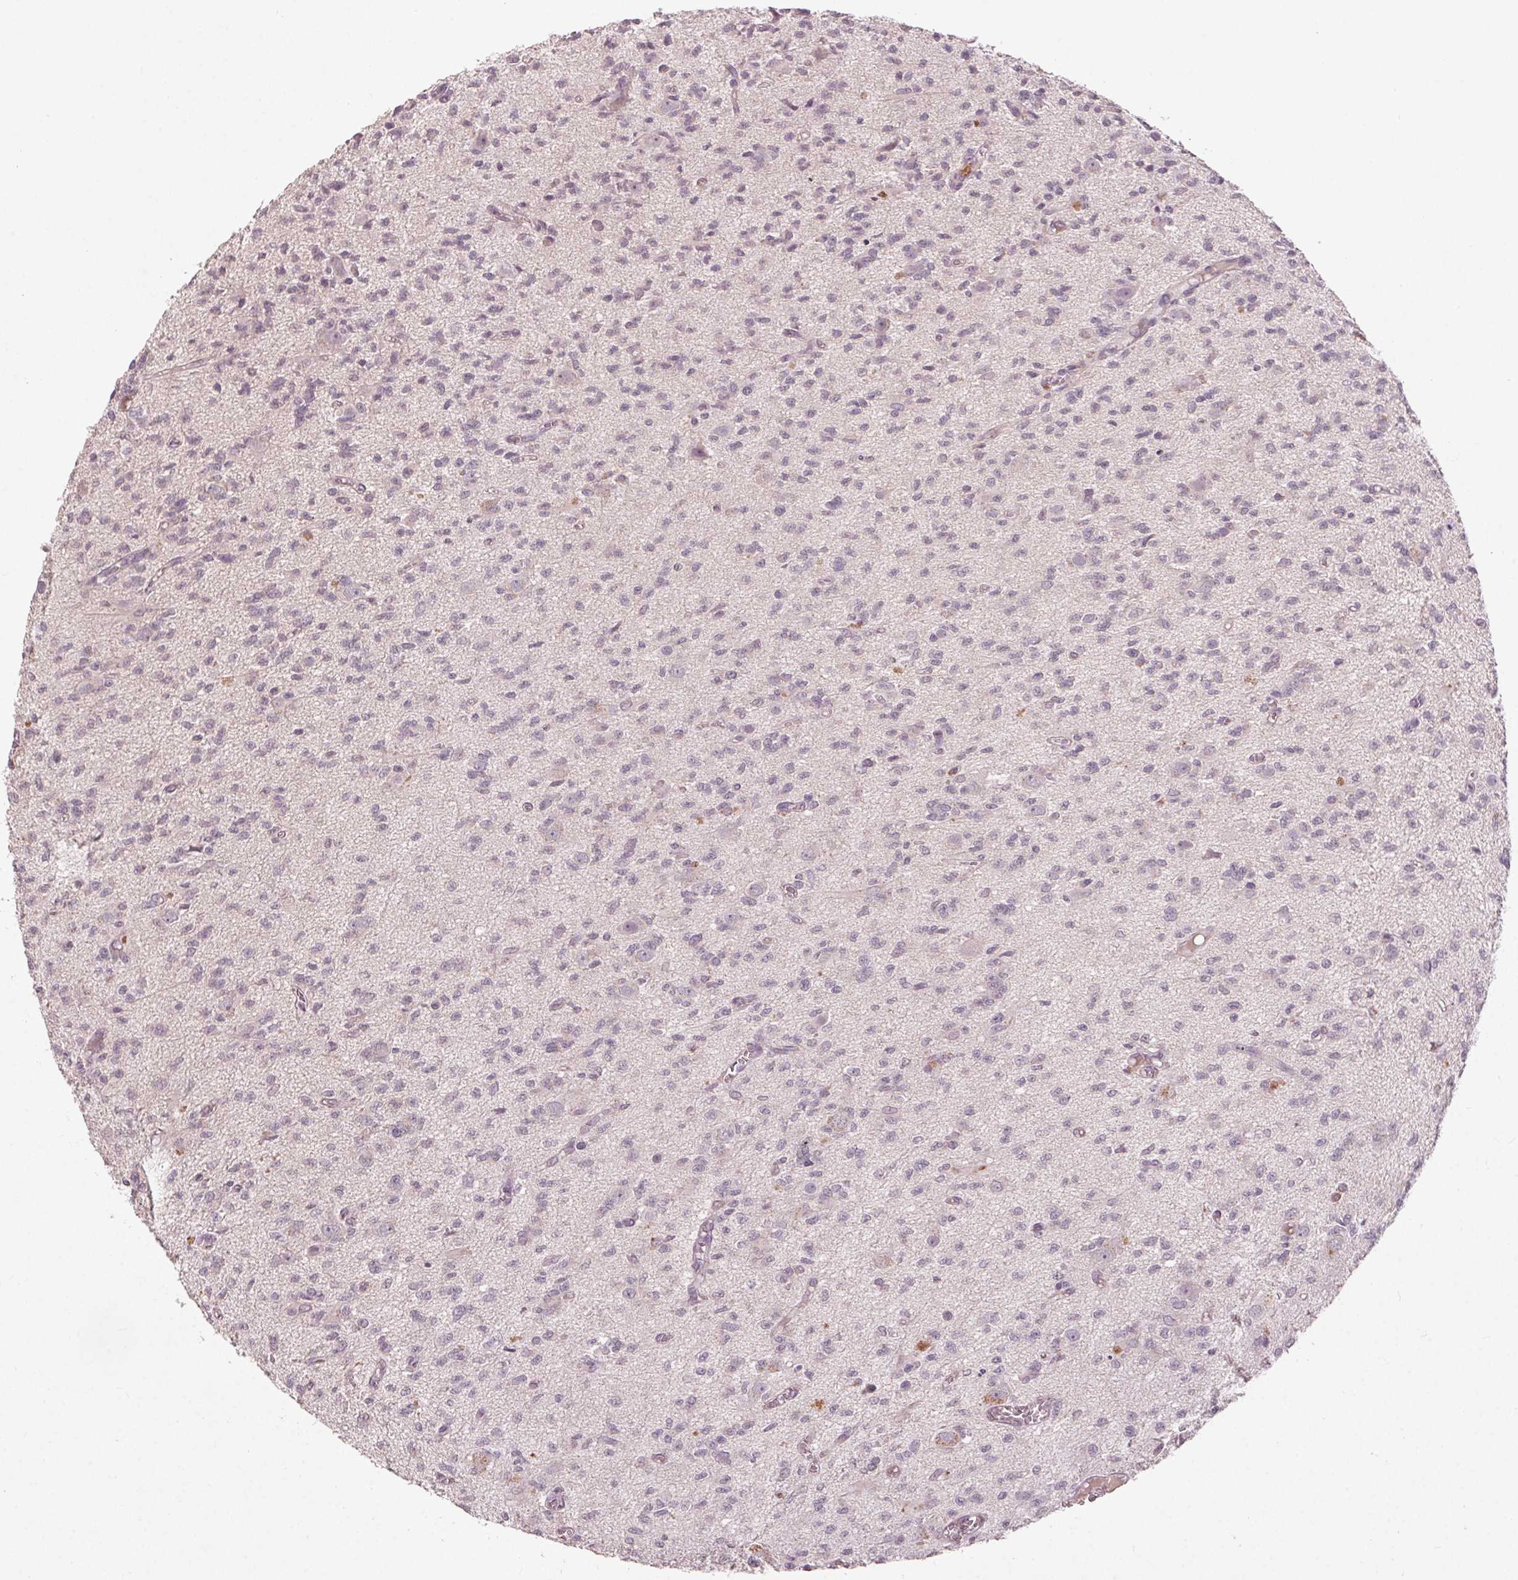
{"staining": {"intensity": "negative", "quantity": "none", "location": "none"}, "tissue": "glioma", "cell_type": "Tumor cells", "image_type": "cancer", "snomed": [{"axis": "morphology", "description": "Glioma, malignant, Low grade"}, {"axis": "topography", "description": "Brain"}], "caption": "Protein analysis of malignant low-grade glioma demonstrates no significant staining in tumor cells. (DAB (3,3'-diaminobenzidine) IHC with hematoxylin counter stain).", "gene": "KLRC3", "patient": {"sex": "male", "age": 64}}